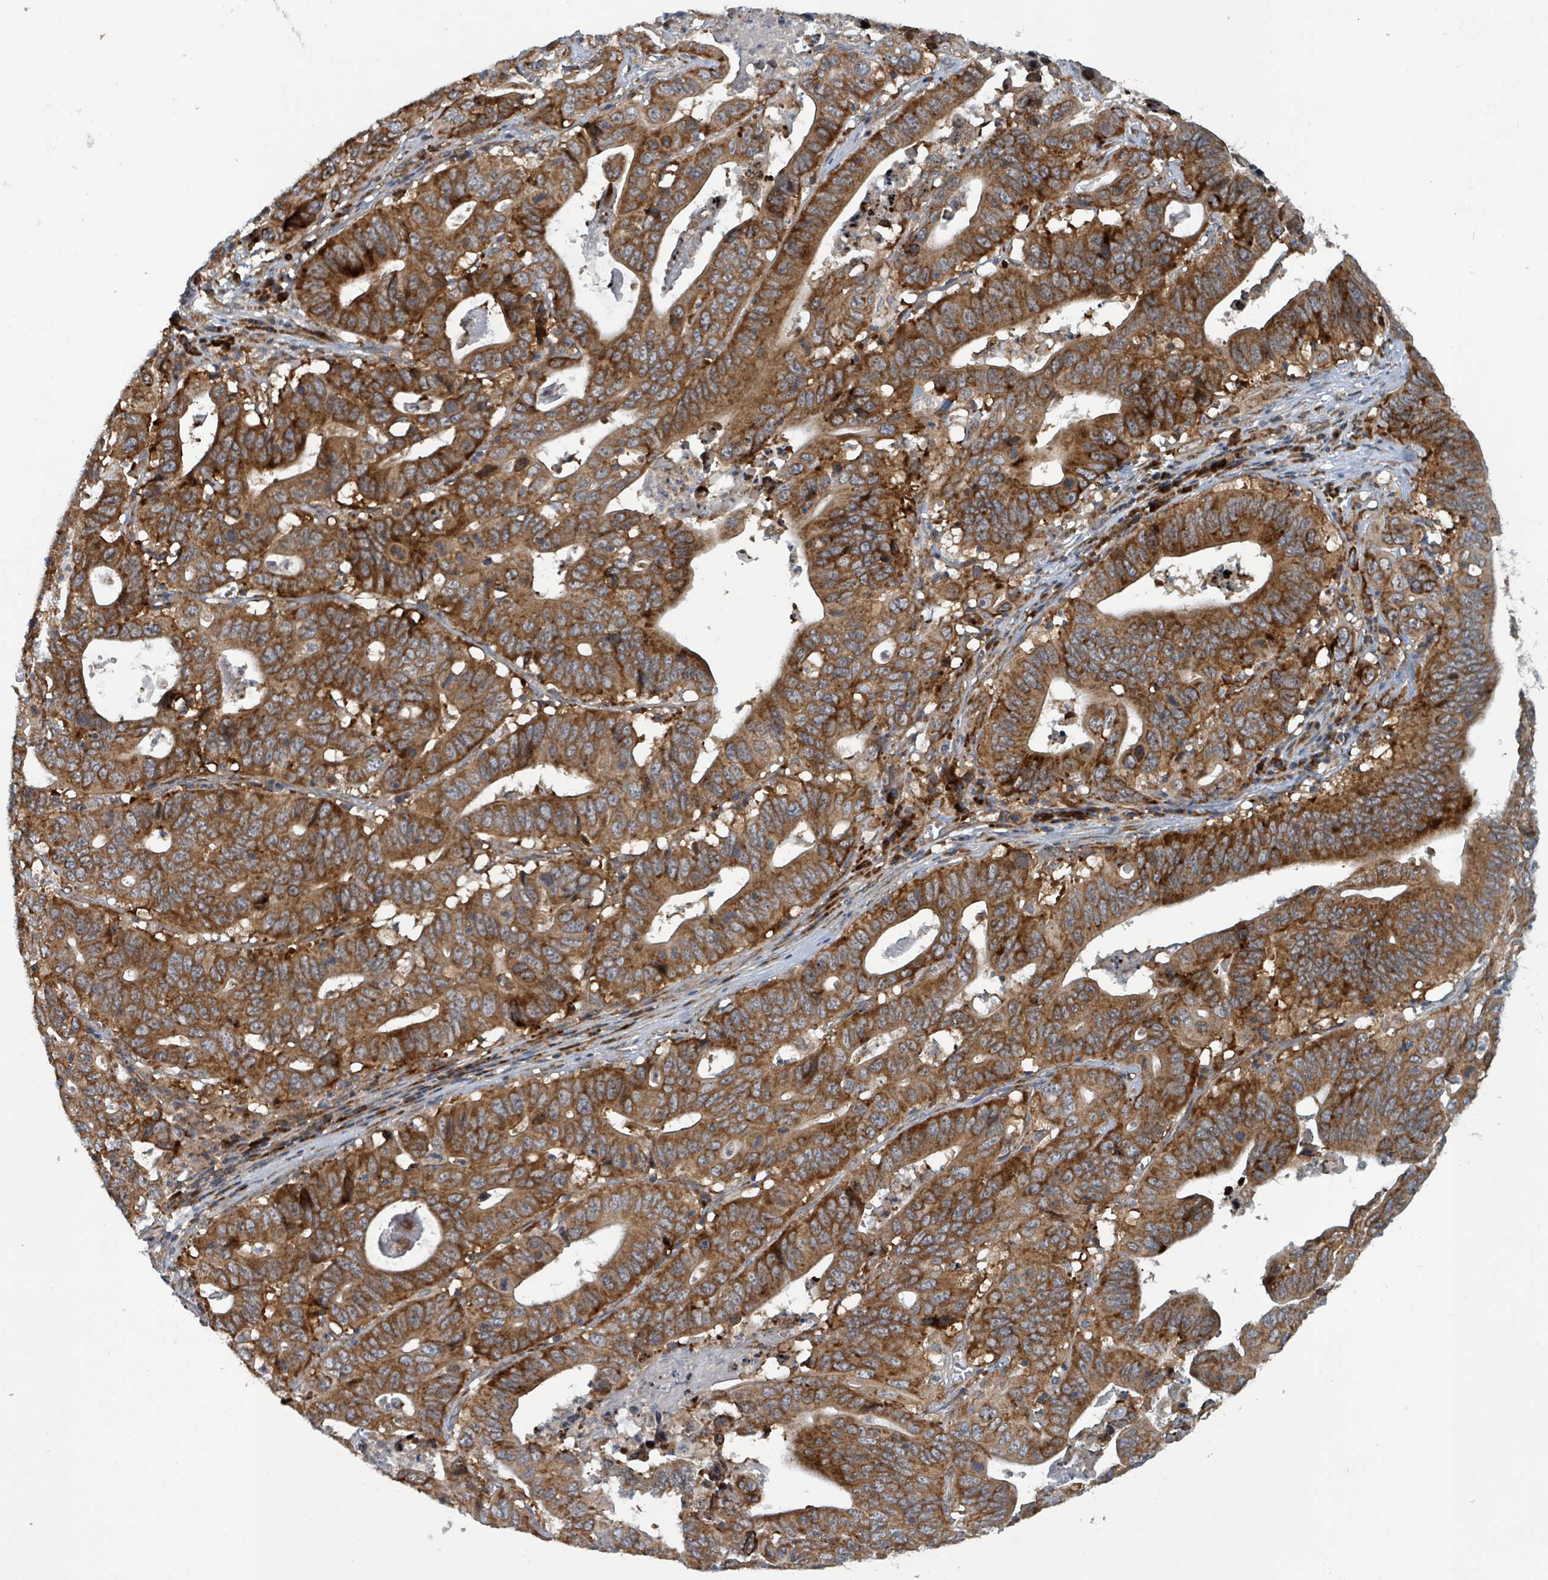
{"staining": {"intensity": "strong", "quantity": ">75%", "location": "cytoplasmic/membranous"}, "tissue": "lung cancer", "cell_type": "Tumor cells", "image_type": "cancer", "snomed": [{"axis": "morphology", "description": "Adenocarcinoma, NOS"}, {"axis": "topography", "description": "Lung"}], "caption": "The histopathology image displays a brown stain indicating the presence of a protein in the cytoplasmic/membranous of tumor cells in lung cancer (adenocarcinoma).", "gene": "OR51E1", "patient": {"sex": "female", "age": 60}}